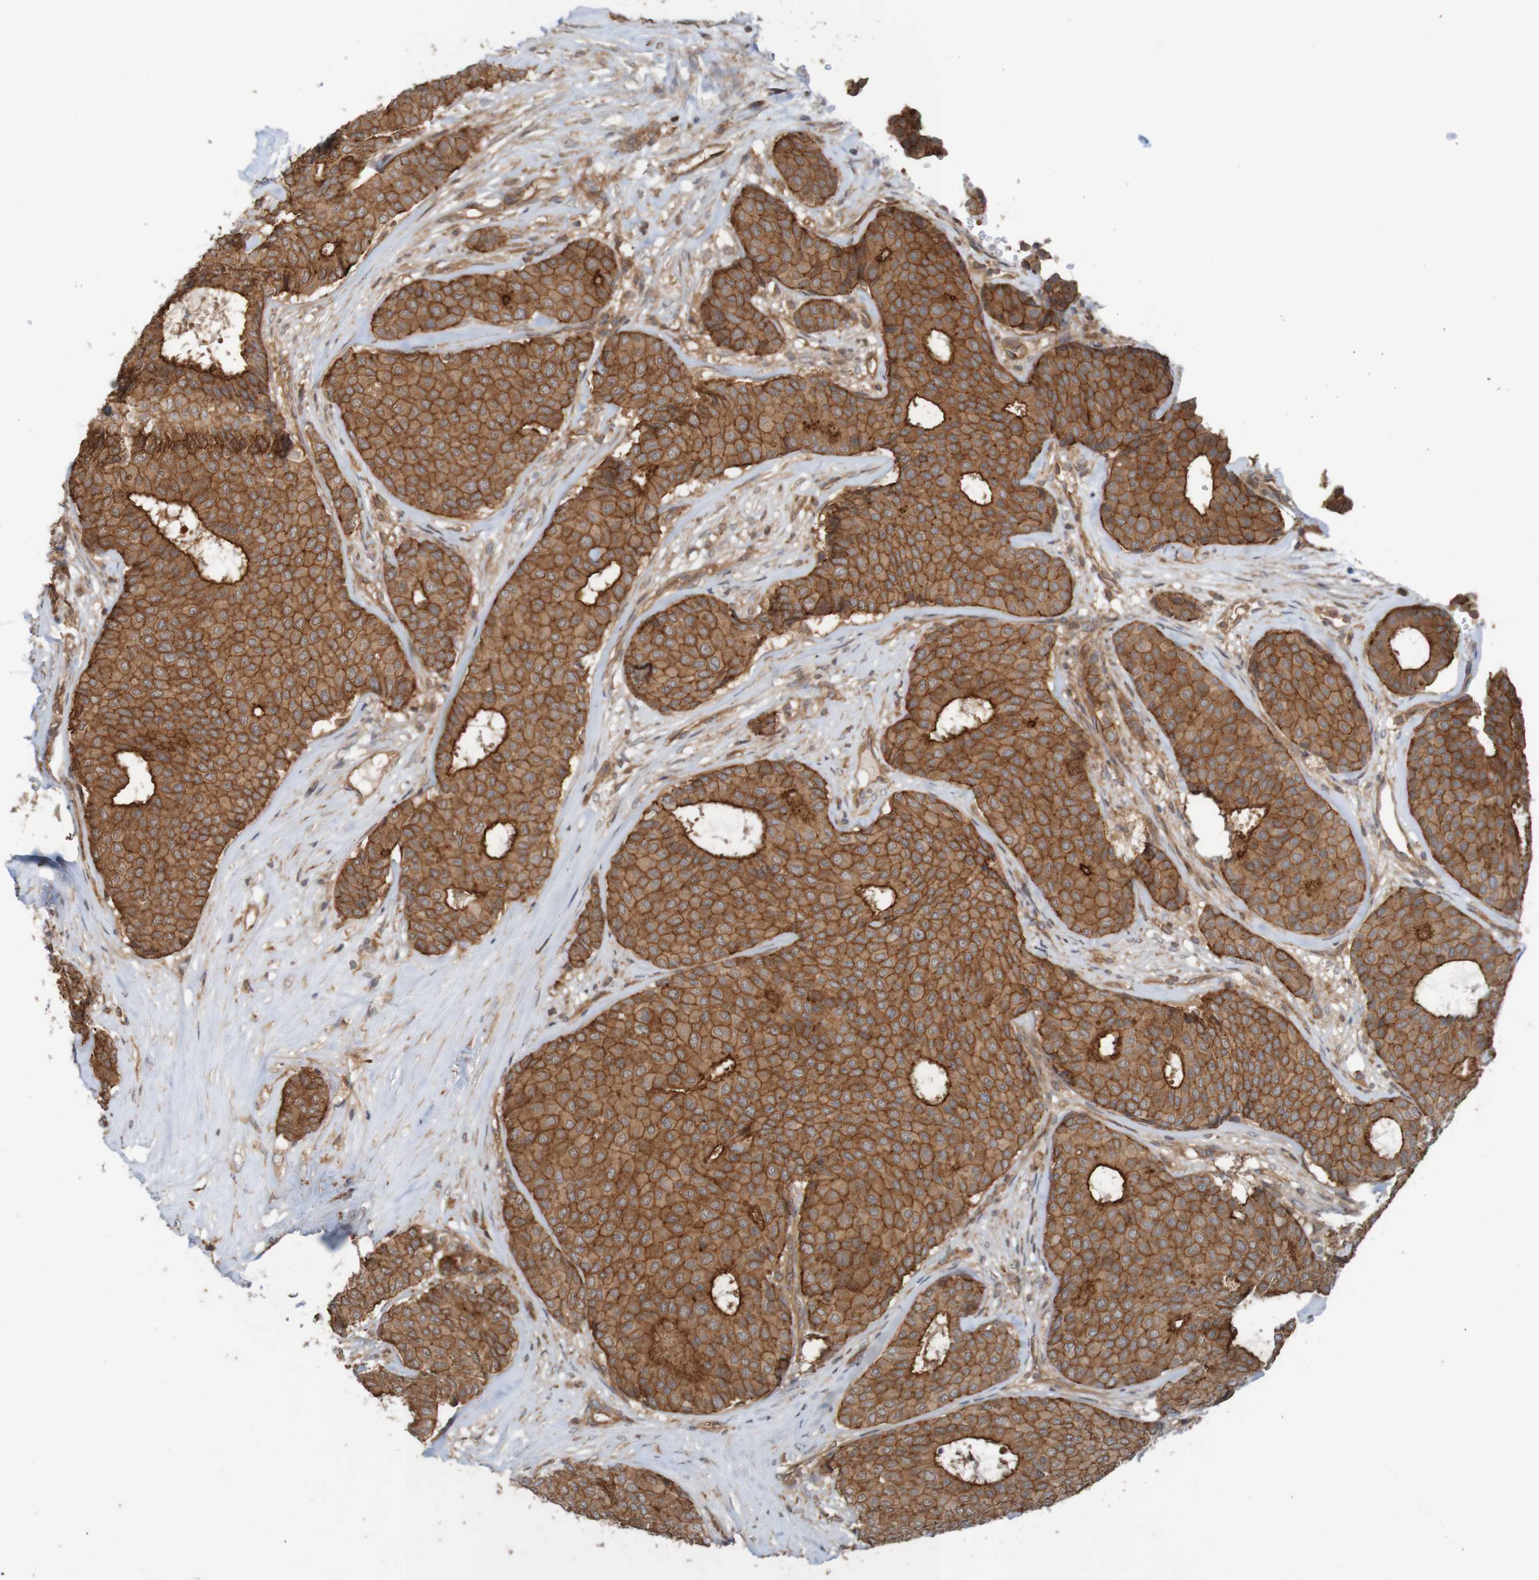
{"staining": {"intensity": "moderate", "quantity": ">75%", "location": "cytoplasmic/membranous"}, "tissue": "breast cancer", "cell_type": "Tumor cells", "image_type": "cancer", "snomed": [{"axis": "morphology", "description": "Duct carcinoma"}, {"axis": "topography", "description": "Breast"}], "caption": "Breast cancer tissue displays moderate cytoplasmic/membranous staining in approximately >75% of tumor cells", "gene": "ARHGEF11", "patient": {"sex": "female", "age": 75}}